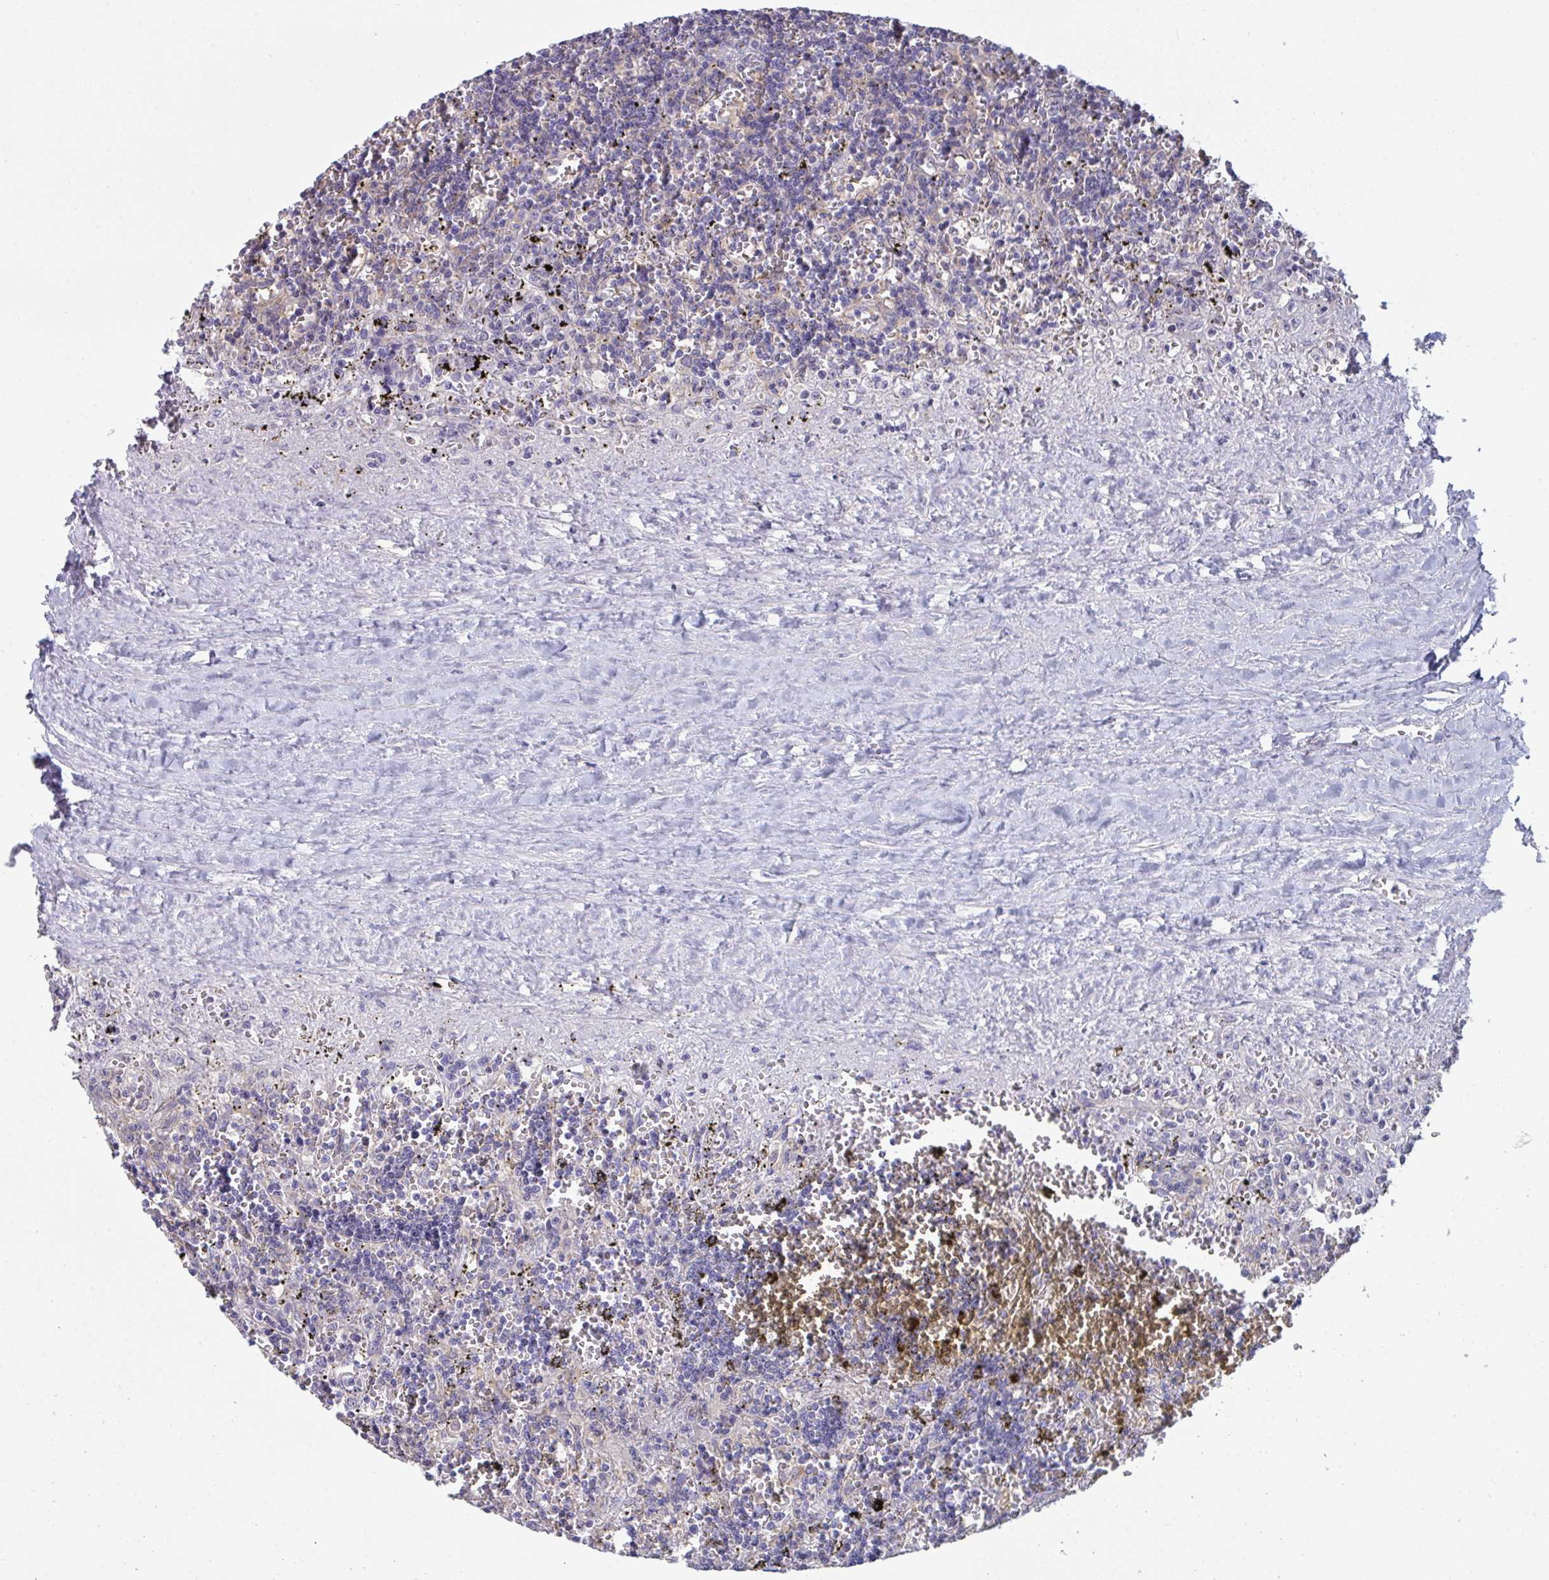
{"staining": {"intensity": "negative", "quantity": "none", "location": "none"}, "tissue": "lymphoma", "cell_type": "Tumor cells", "image_type": "cancer", "snomed": [{"axis": "morphology", "description": "Malignant lymphoma, non-Hodgkin's type, Low grade"}, {"axis": "topography", "description": "Spleen"}], "caption": "Tumor cells are negative for brown protein staining in malignant lymphoma, non-Hodgkin's type (low-grade). The staining is performed using DAB brown chromogen with nuclei counter-stained in using hematoxylin.", "gene": "PTPRD", "patient": {"sex": "male", "age": 60}}